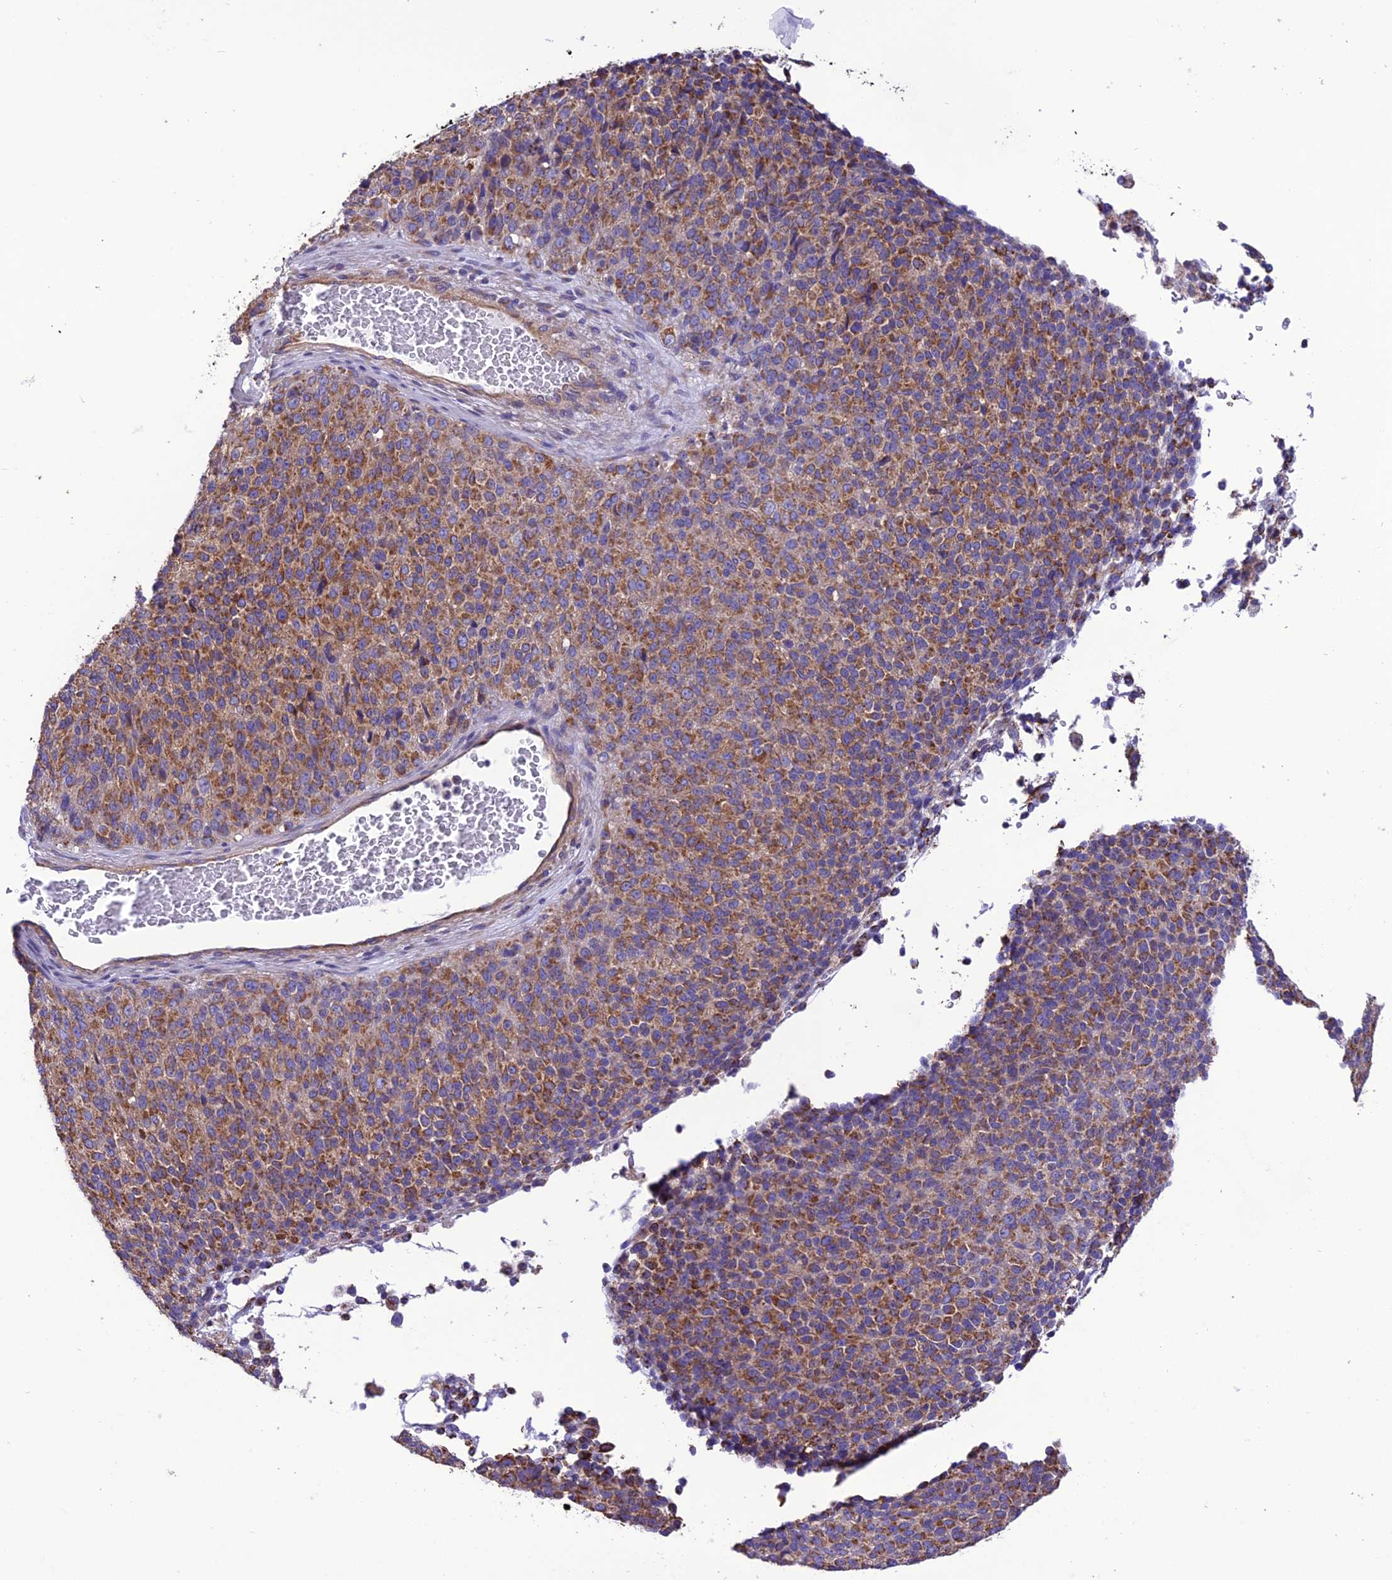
{"staining": {"intensity": "moderate", "quantity": ">75%", "location": "cytoplasmic/membranous"}, "tissue": "melanoma", "cell_type": "Tumor cells", "image_type": "cancer", "snomed": [{"axis": "morphology", "description": "Malignant melanoma, Metastatic site"}, {"axis": "topography", "description": "Brain"}], "caption": "Melanoma tissue shows moderate cytoplasmic/membranous staining in about >75% of tumor cells, visualized by immunohistochemistry.", "gene": "MAP3K12", "patient": {"sex": "female", "age": 56}}